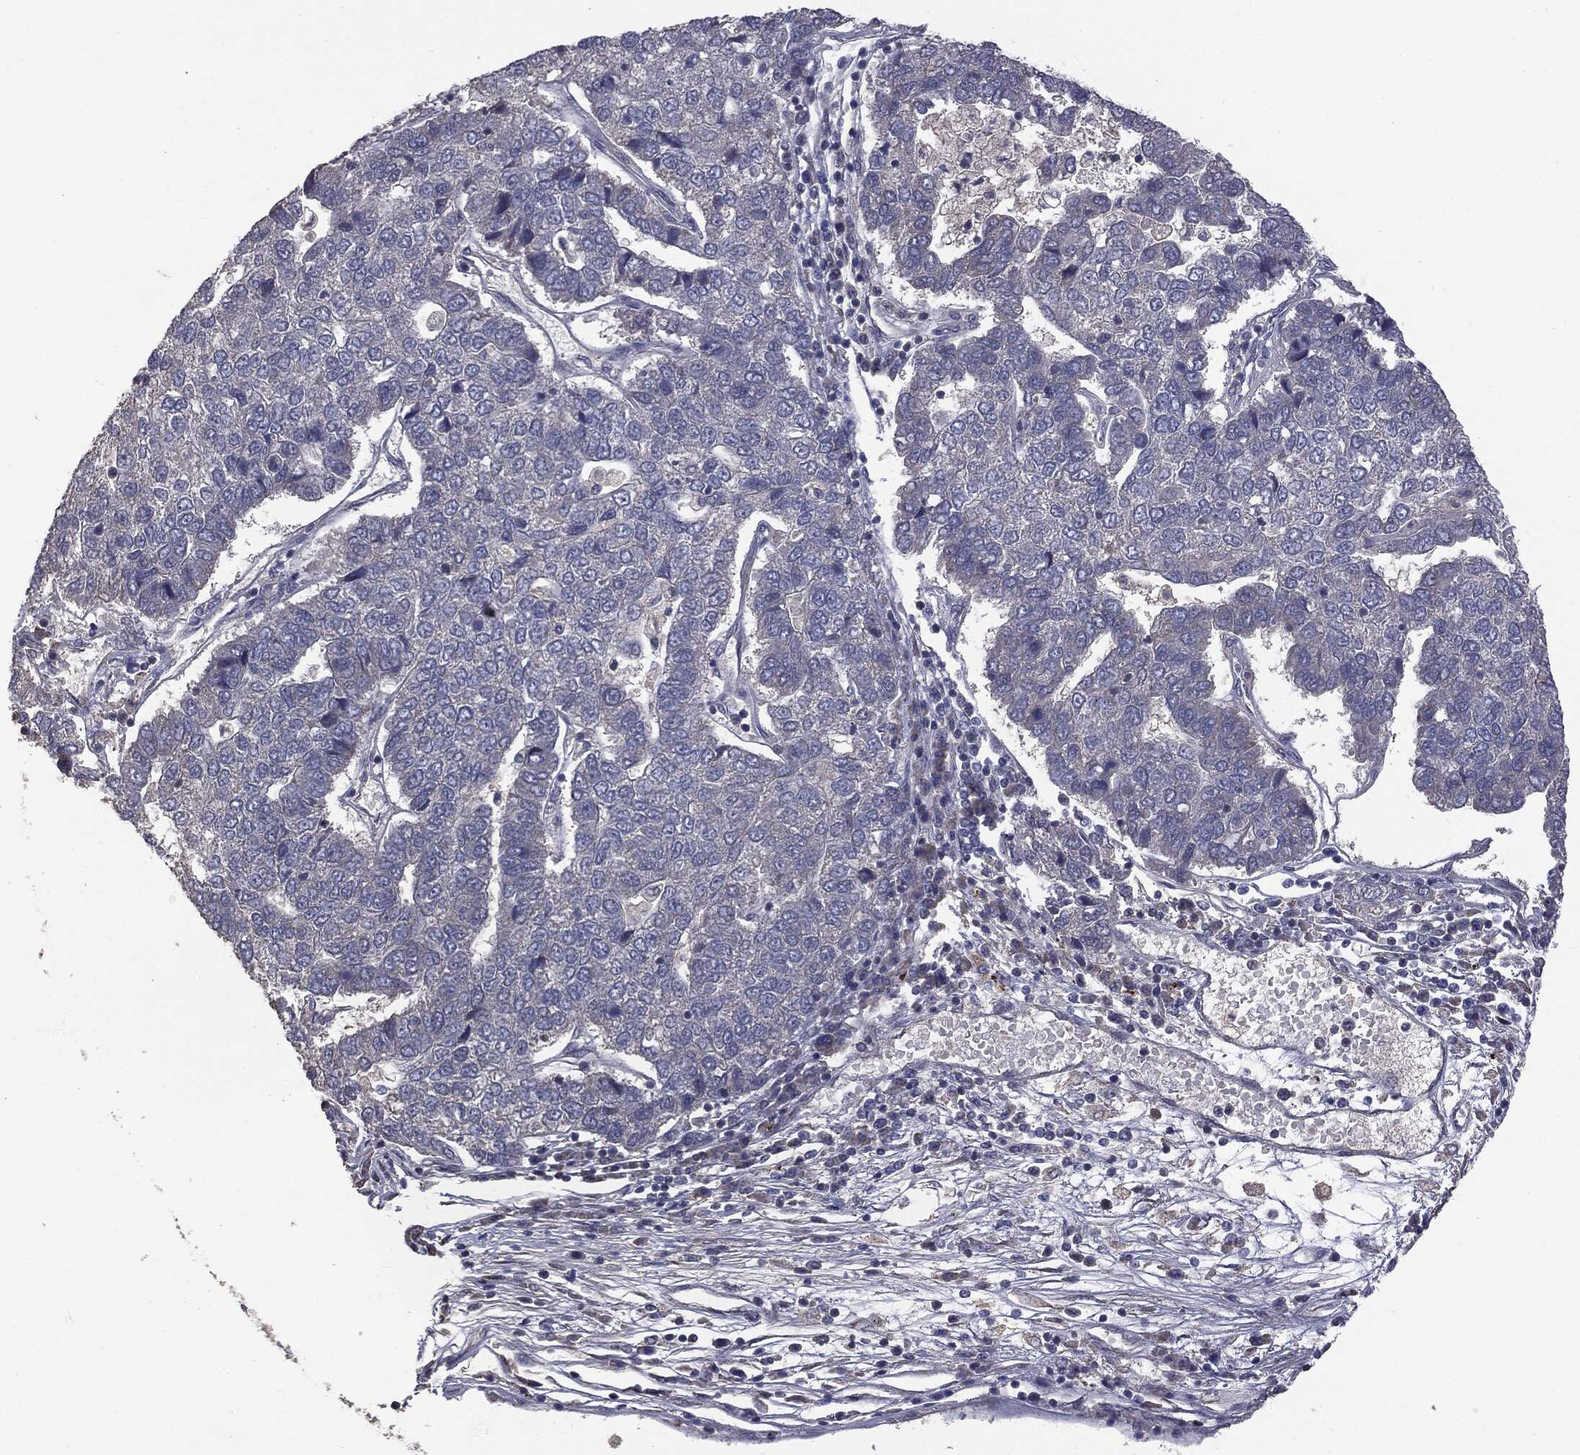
{"staining": {"intensity": "negative", "quantity": "none", "location": "none"}, "tissue": "pancreatic cancer", "cell_type": "Tumor cells", "image_type": "cancer", "snomed": [{"axis": "morphology", "description": "Adenocarcinoma, NOS"}, {"axis": "topography", "description": "Pancreas"}], "caption": "Histopathology image shows no significant protein staining in tumor cells of pancreatic cancer.", "gene": "MTOR", "patient": {"sex": "female", "age": 61}}